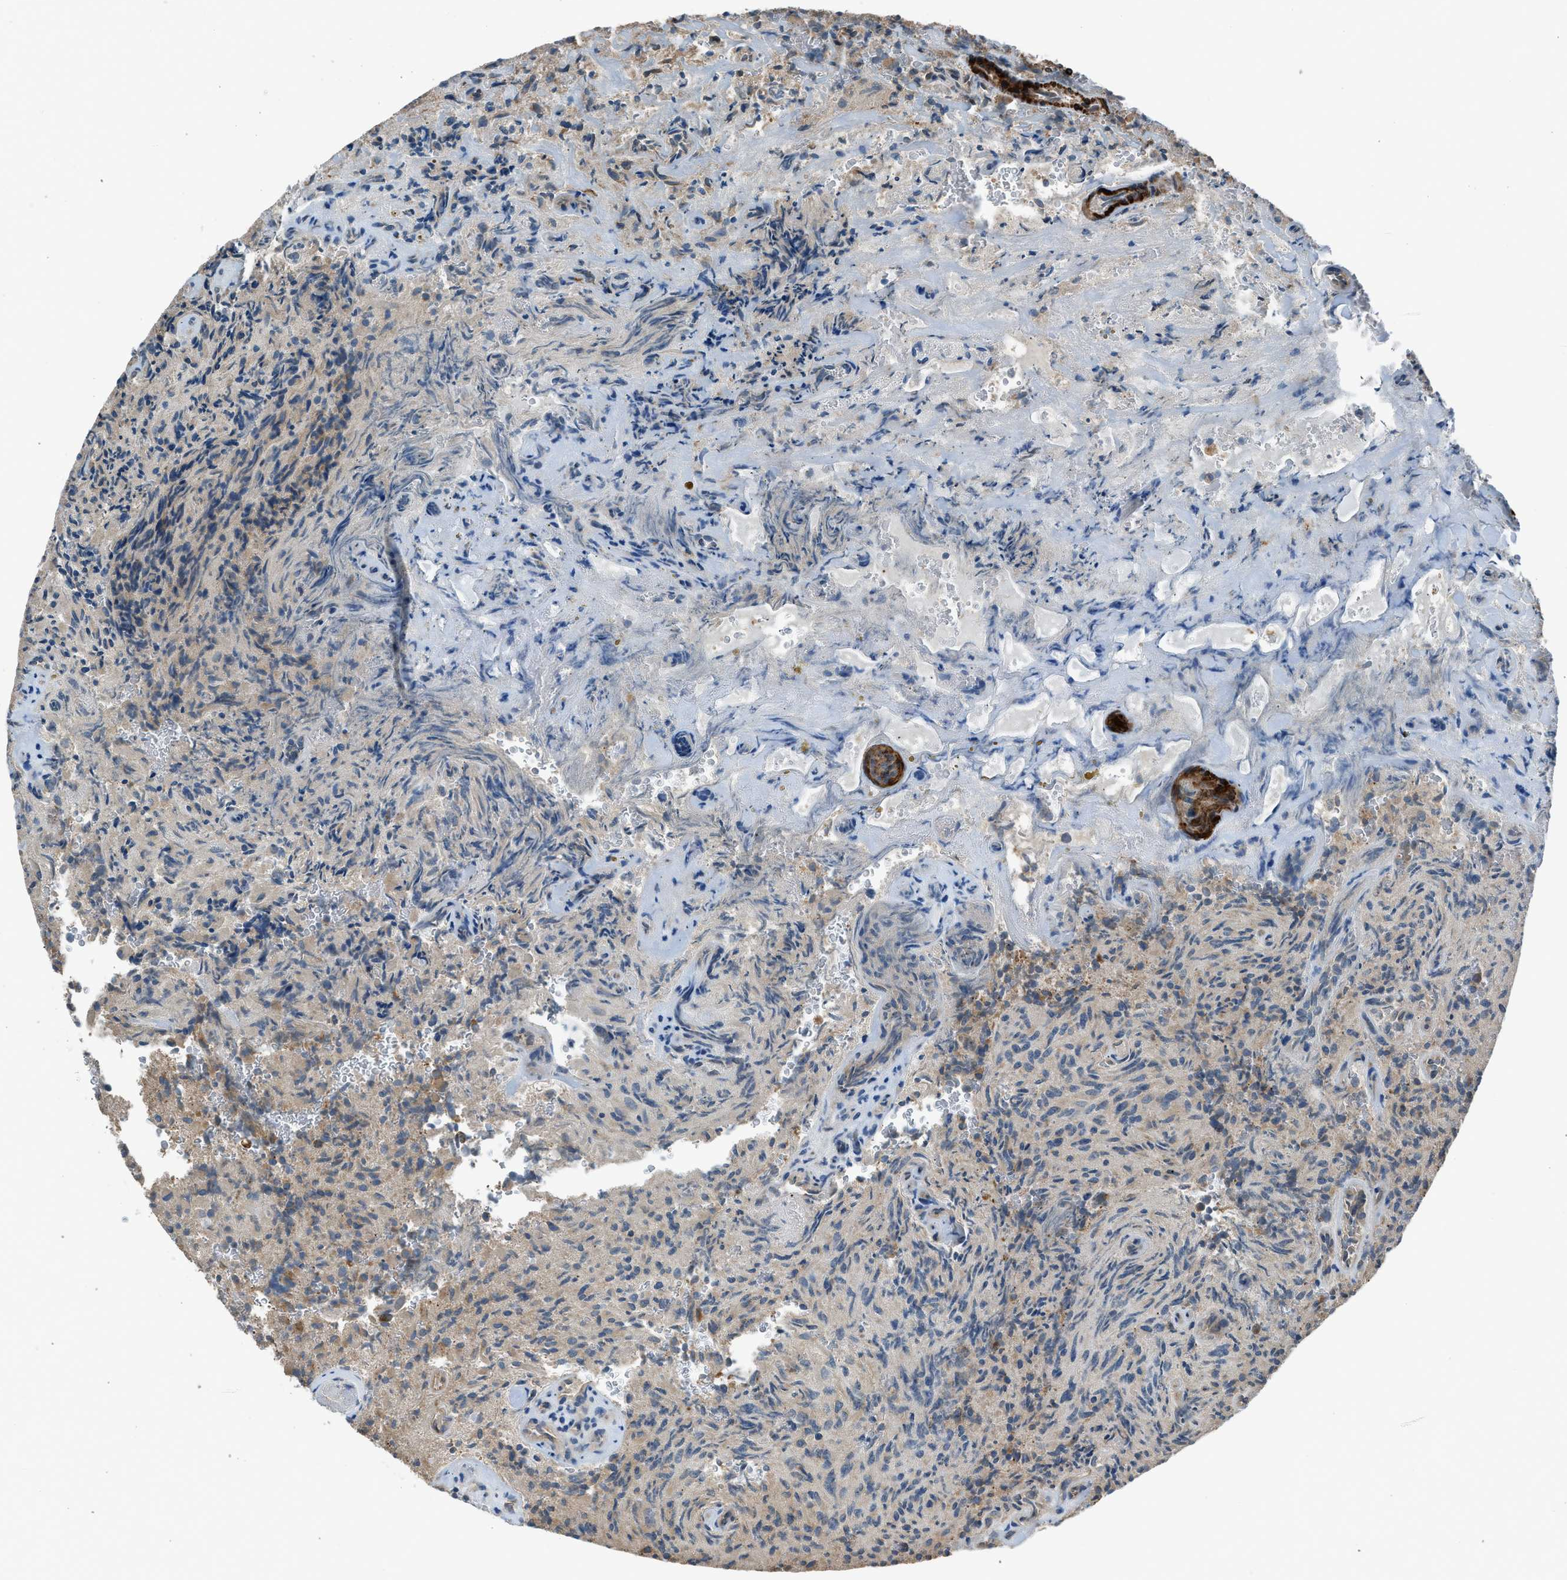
{"staining": {"intensity": "weak", "quantity": "25%-75%", "location": "cytoplasmic/membranous"}, "tissue": "glioma", "cell_type": "Tumor cells", "image_type": "cancer", "snomed": [{"axis": "morphology", "description": "Glioma, malignant, High grade"}, {"axis": "topography", "description": "Brain"}], "caption": "Brown immunohistochemical staining in malignant glioma (high-grade) demonstrates weak cytoplasmic/membranous staining in about 25%-75% of tumor cells.", "gene": "LMBR1", "patient": {"sex": "male", "age": 71}}